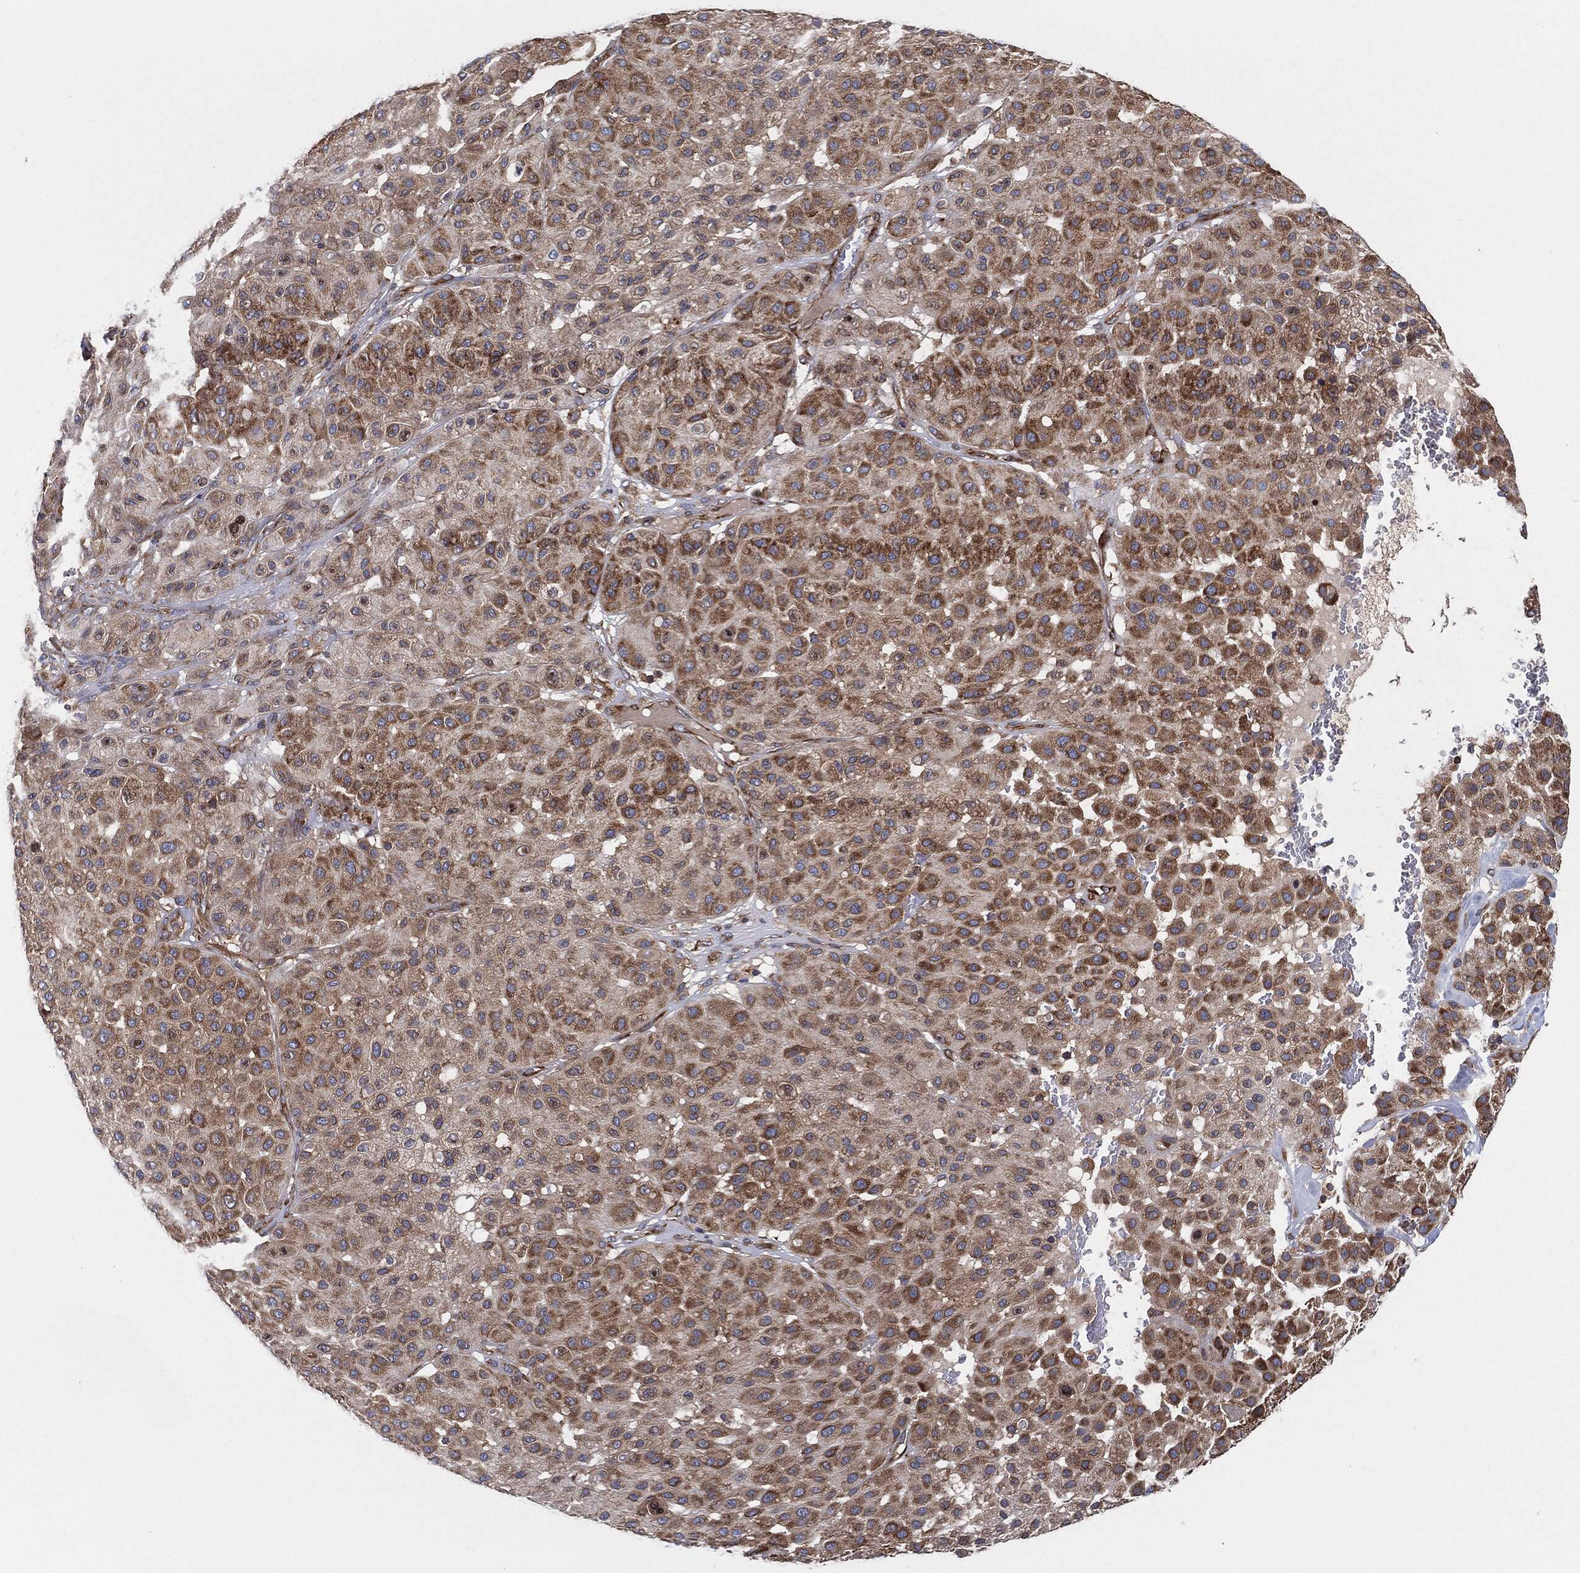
{"staining": {"intensity": "moderate", "quantity": "25%-75%", "location": "cytoplasmic/membranous"}, "tissue": "melanoma", "cell_type": "Tumor cells", "image_type": "cancer", "snomed": [{"axis": "morphology", "description": "Malignant melanoma, Metastatic site"}, {"axis": "topography", "description": "Smooth muscle"}], "caption": "Malignant melanoma (metastatic site) was stained to show a protein in brown. There is medium levels of moderate cytoplasmic/membranous expression in approximately 25%-75% of tumor cells.", "gene": "EIF2S2", "patient": {"sex": "male", "age": 41}}